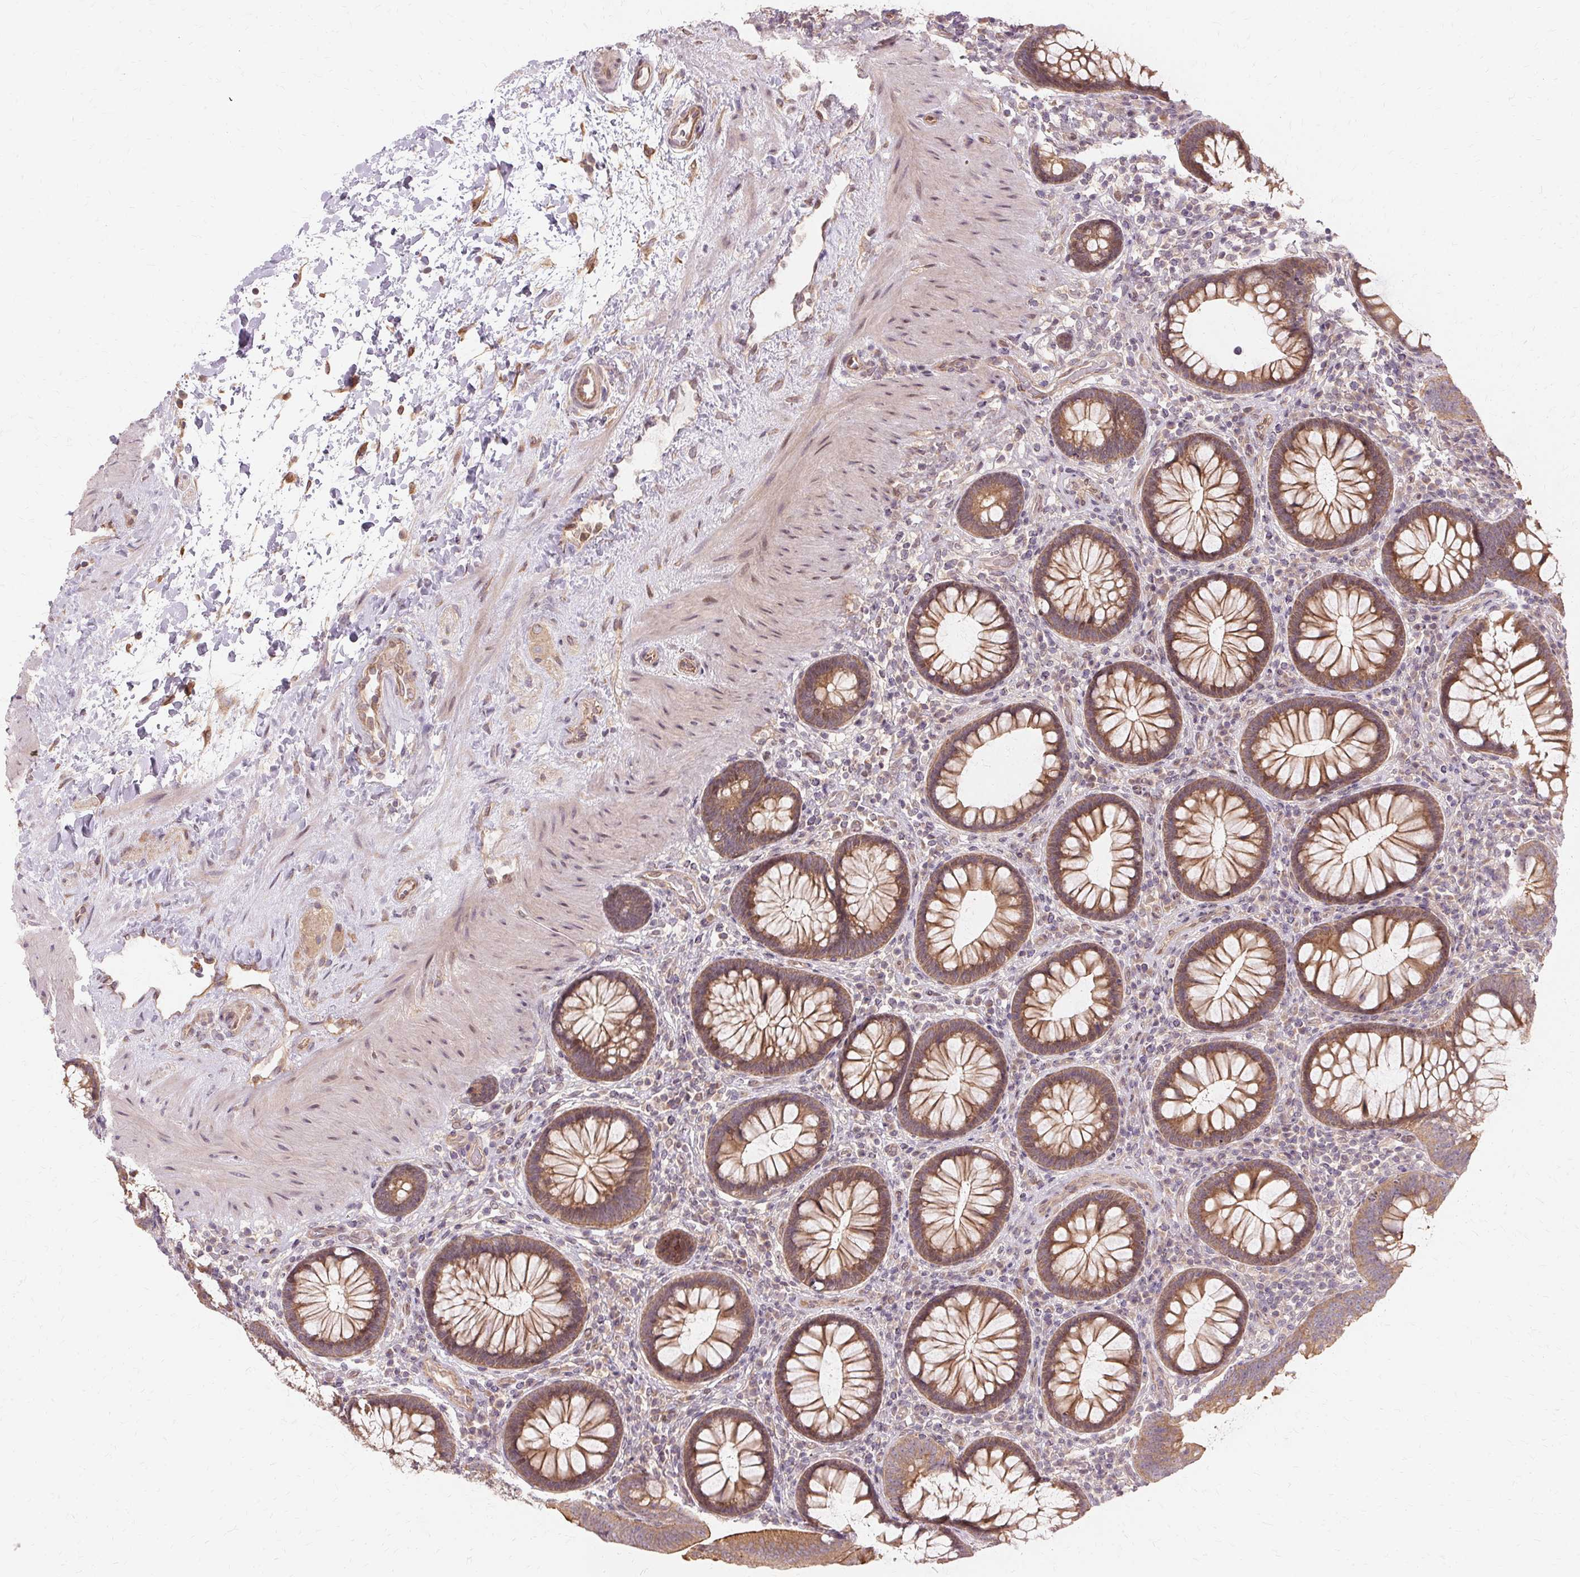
{"staining": {"intensity": "weak", "quantity": "25%-75%", "location": "cytoplasmic/membranous"}, "tissue": "colon", "cell_type": "Endothelial cells", "image_type": "normal", "snomed": [{"axis": "morphology", "description": "Normal tissue, NOS"}, {"axis": "morphology", "description": "Adenoma, NOS"}, {"axis": "topography", "description": "Soft tissue"}, {"axis": "topography", "description": "Colon"}], "caption": "High-magnification brightfield microscopy of benign colon stained with DAB (3,3'-diaminobenzidine) (brown) and counterstained with hematoxylin (blue). endothelial cells exhibit weak cytoplasmic/membranous staining is appreciated in about25%-75% of cells. (DAB (3,3'-diaminobenzidine) IHC, brown staining for protein, blue staining for nuclei).", "gene": "USP8", "patient": {"sex": "male", "age": 47}}